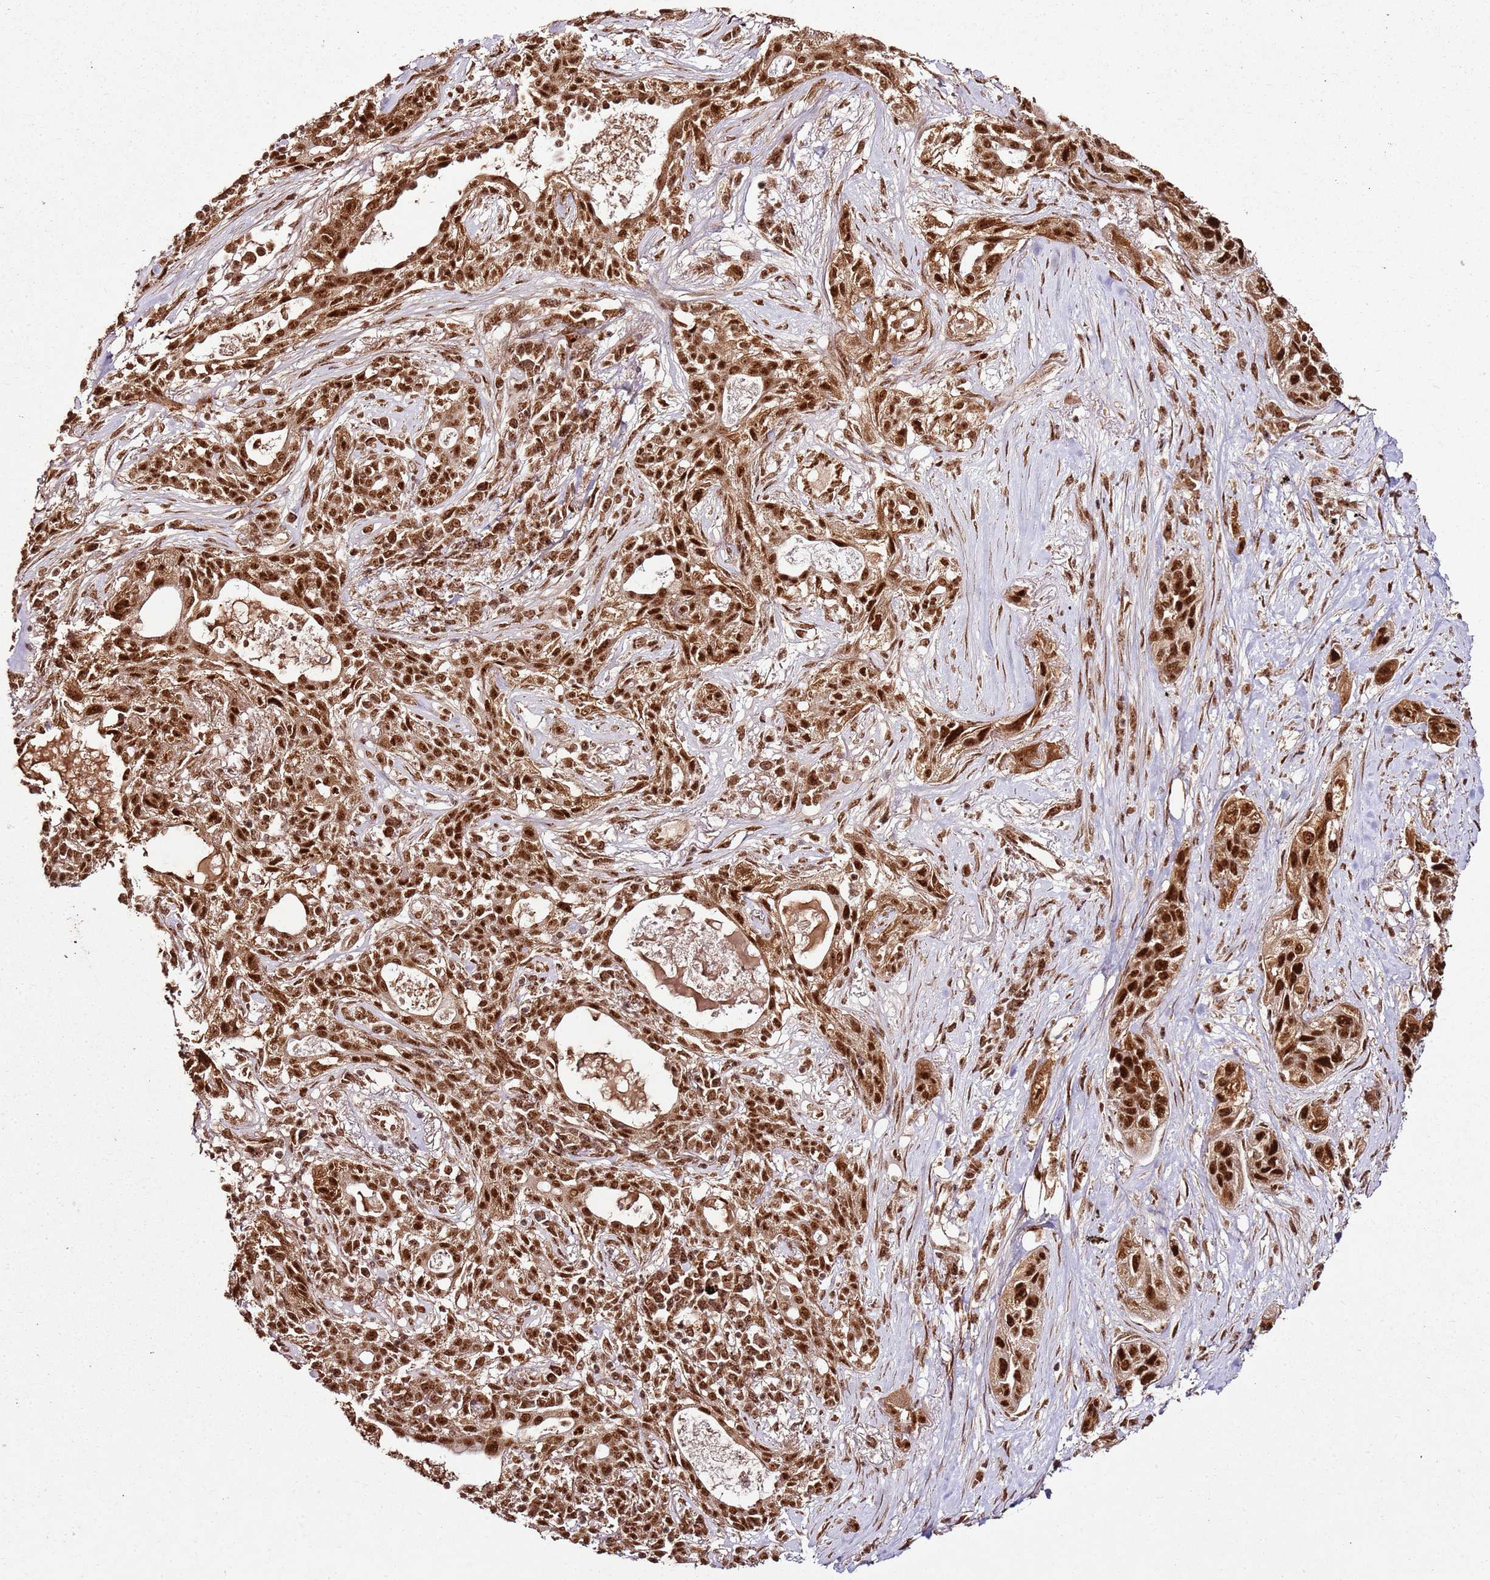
{"staining": {"intensity": "strong", "quantity": ">75%", "location": "nuclear"}, "tissue": "lung cancer", "cell_type": "Tumor cells", "image_type": "cancer", "snomed": [{"axis": "morphology", "description": "Squamous cell carcinoma, NOS"}, {"axis": "topography", "description": "Lung"}], "caption": "Immunohistochemical staining of lung cancer (squamous cell carcinoma) reveals strong nuclear protein expression in about >75% of tumor cells. (Stains: DAB (3,3'-diaminobenzidine) in brown, nuclei in blue, Microscopy: brightfield microscopy at high magnification).", "gene": "XRN2", "patient": {"sex": "female", "age": 70}}